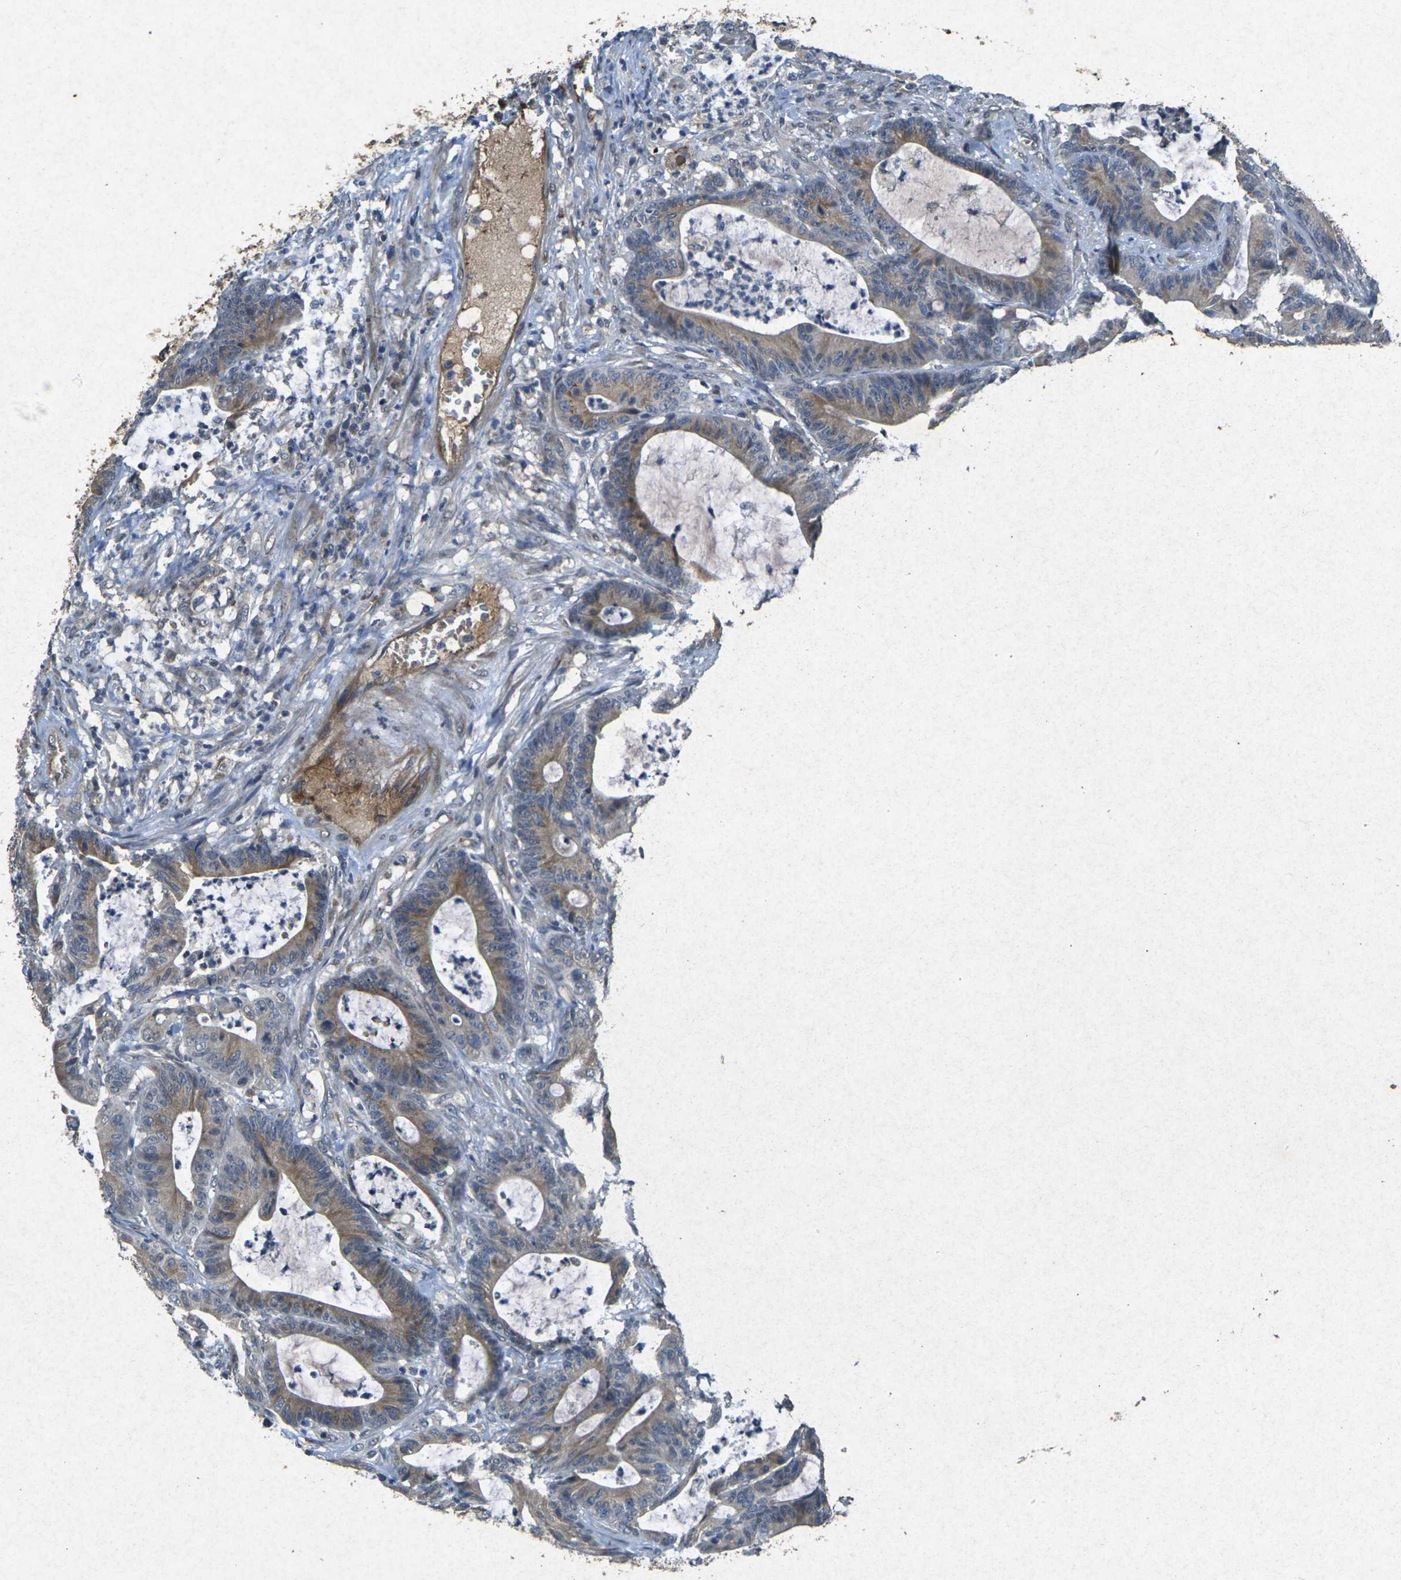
{"staining": {"intensity": "moderate", "quantity": ">75%", "location": "cytoplasmic/membranous"}, "tissue": "colorectal cancer", "cell_type": "Tumor cells", "image_type": "cancer", "snomed": [{"axis": "morphology", "description": "Adenocarcinoma, NOS"}, {"axis": "topography", "description": "Colon"}], "caption": "Protein staining of adenocarcinoma (colorectal) tissue displays moderate cytoplasmic/membranous positivity in about >75% of tumor cells.", "gene": "RGMA", "patient": {"sex": "female", "age": 84}}